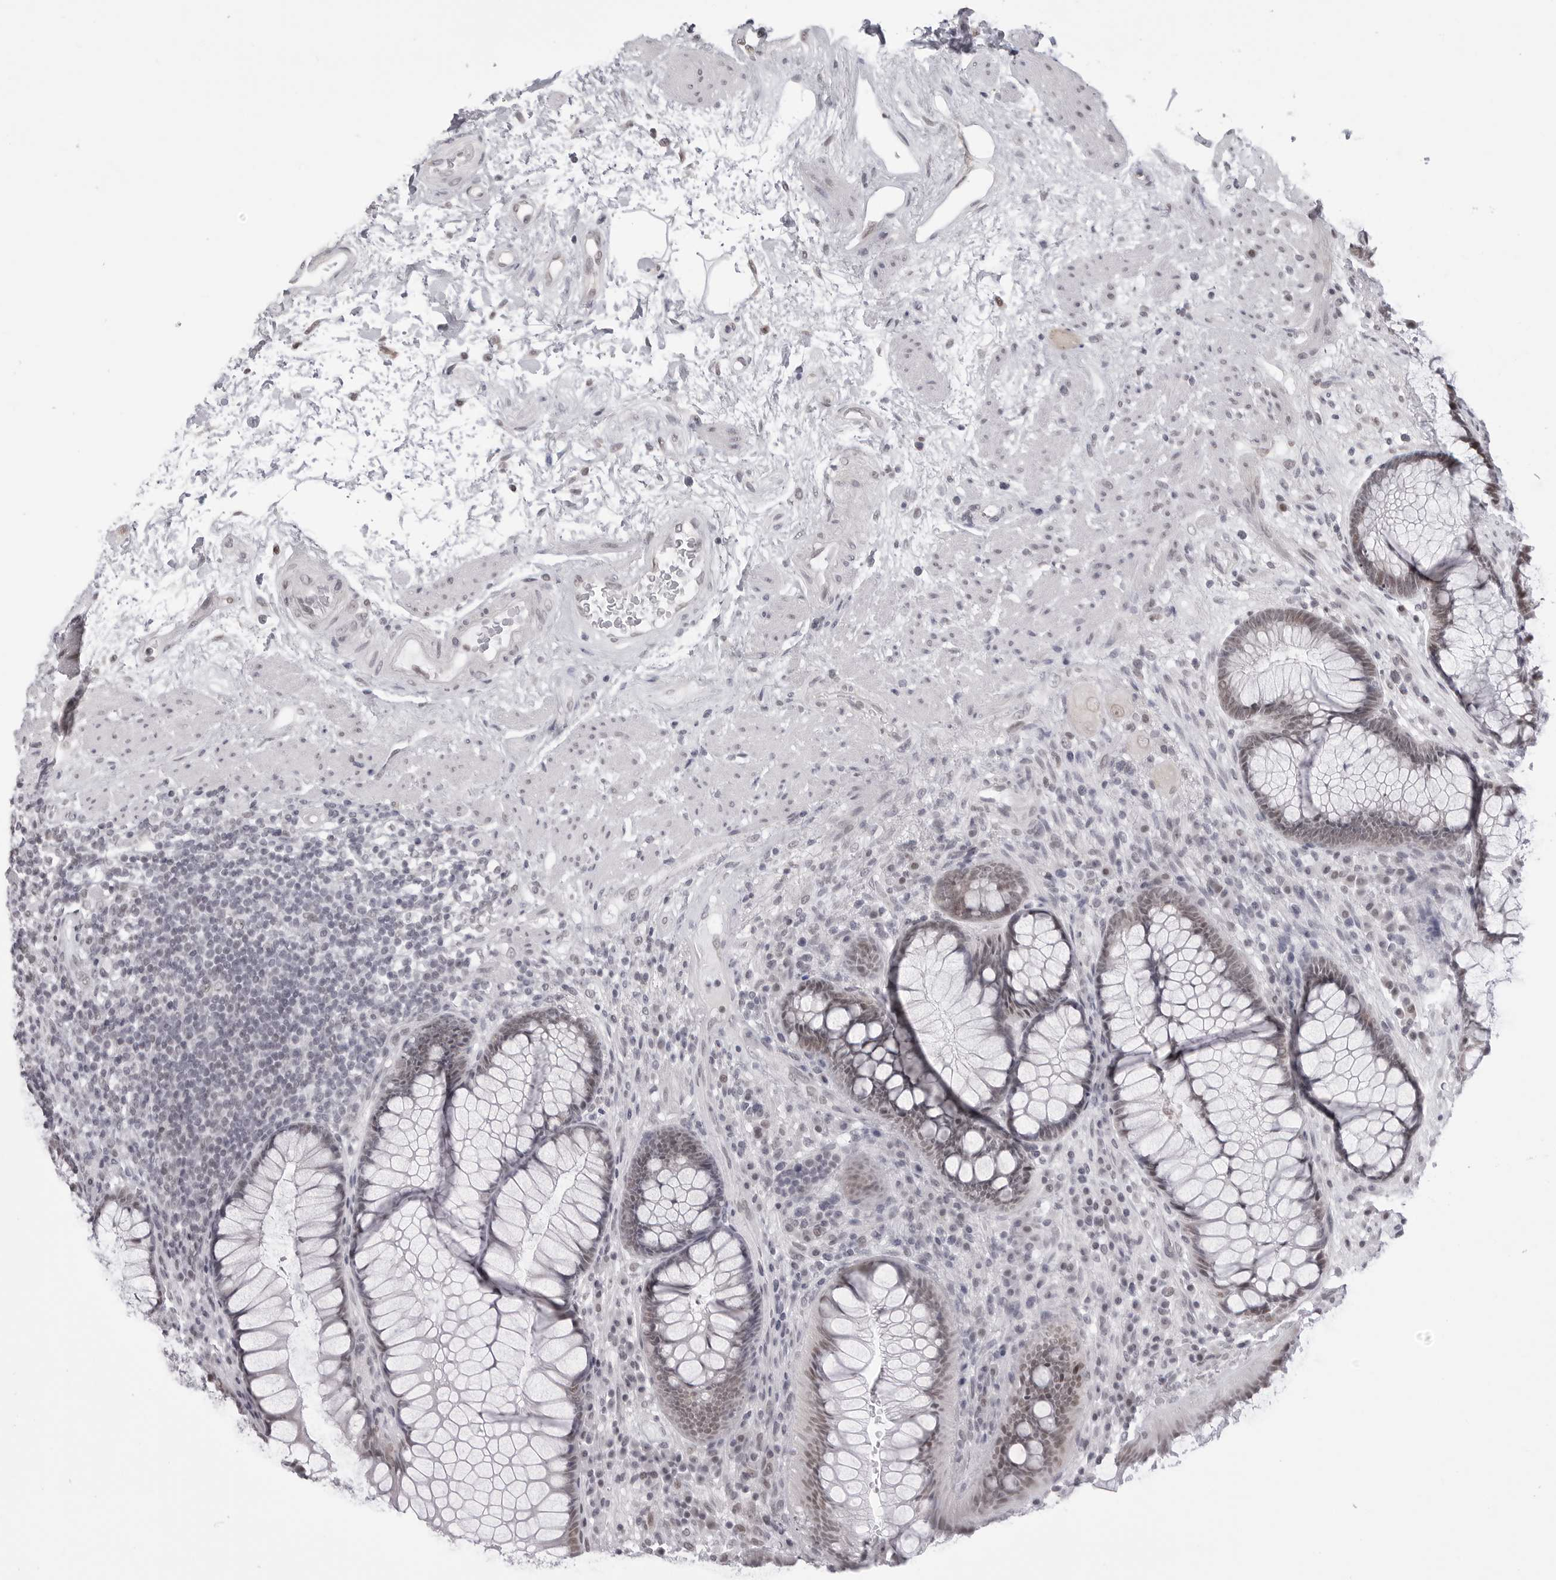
{"staining": {"intensity": "weak", "quantity": ">75%", "location": "nuclear"}, "tissue": "rectum", "cell_type": "Glandular cells", "image_type": "normal", "snomed": [{"axis": "morphology", "description": "Normal tissue, NOS"}, {"axis": "topography", "description": "Rectum"}], "caption": "IHC of normal rectum displays low levels of weak nuclear expression in about >75% of glandular cells.", "gene": "PHF3", "patient": {"sex": "male", "age": 51}}